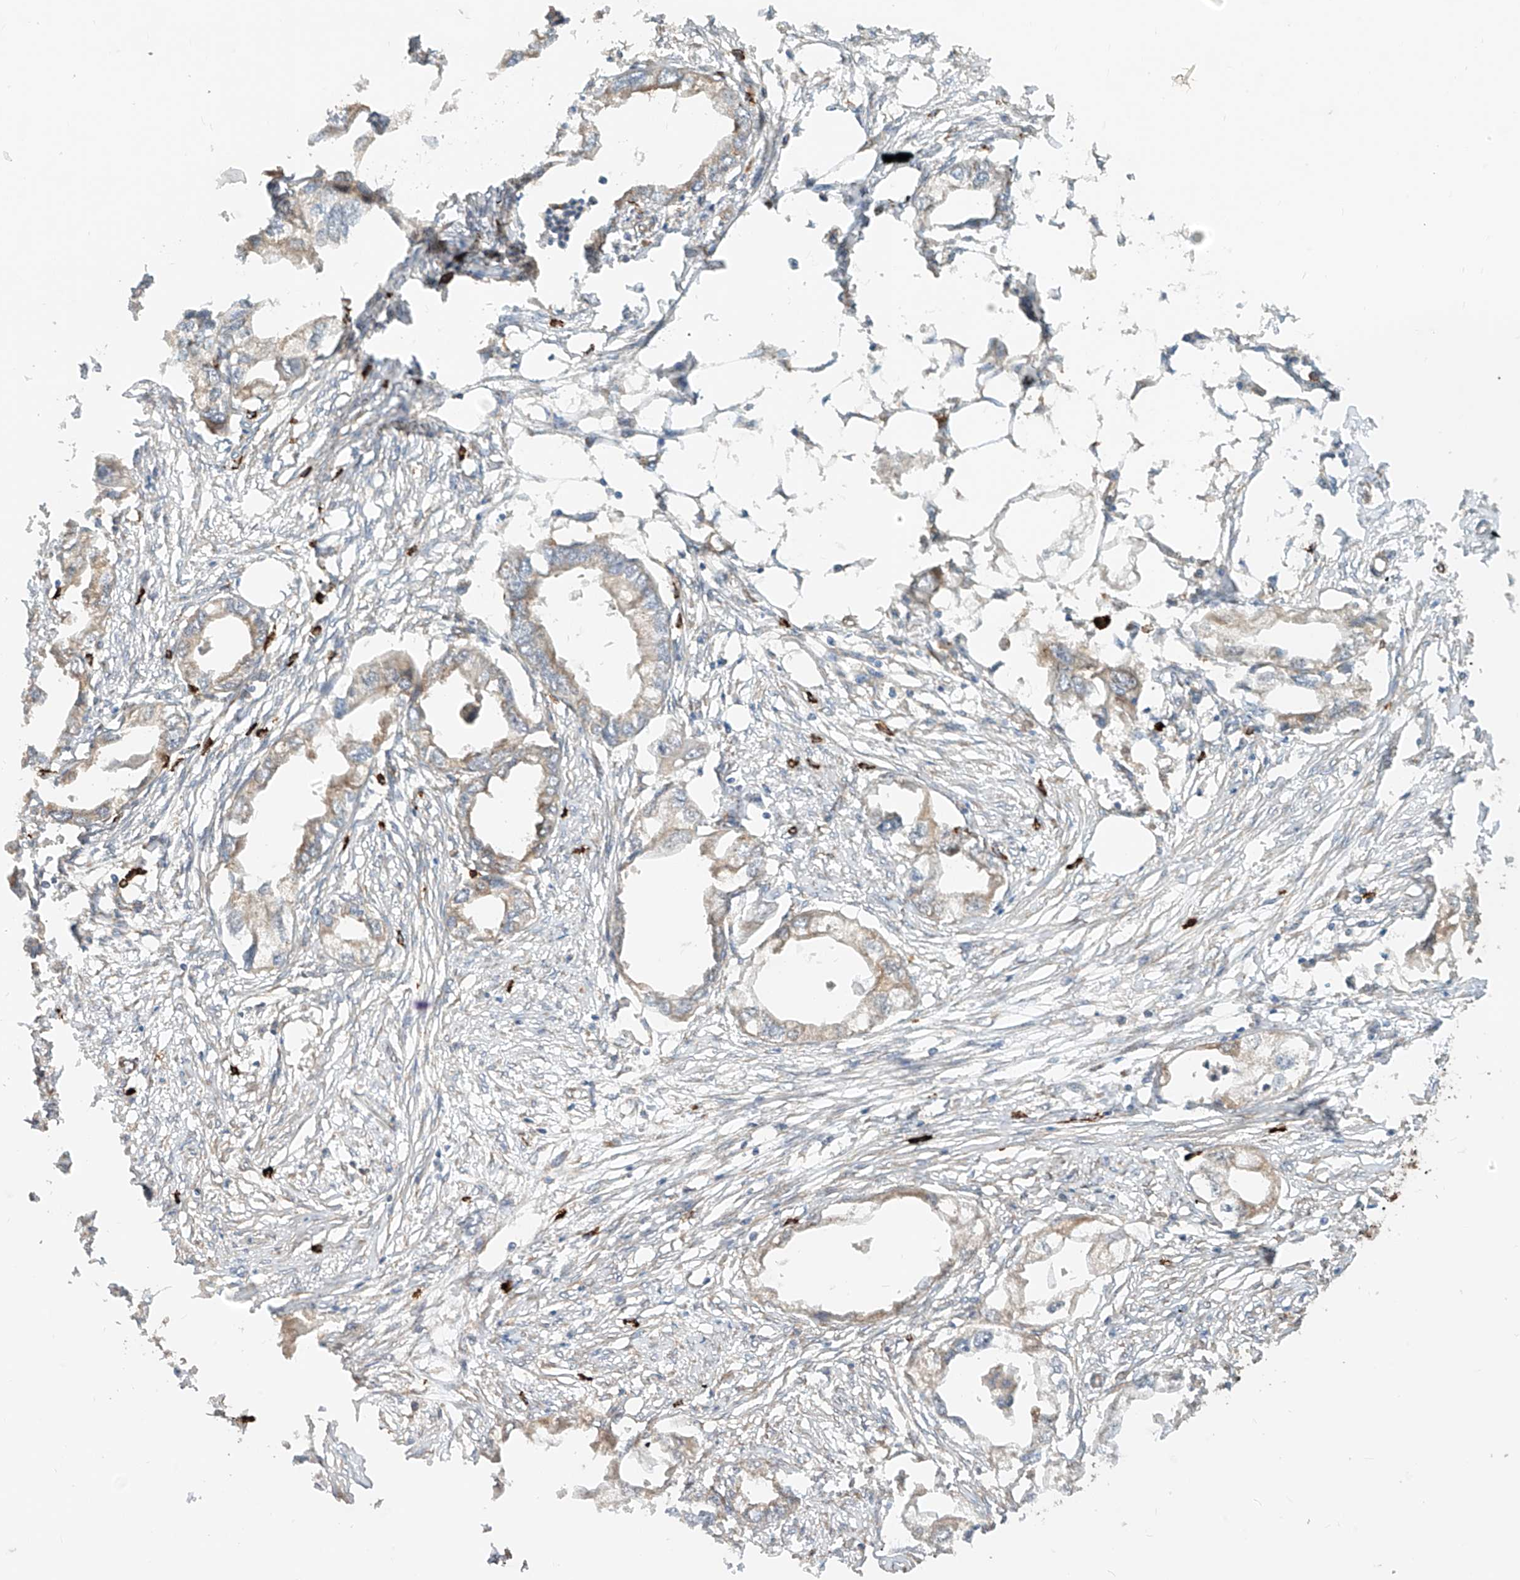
{"staining": {"intensity": "weak", "quantity": "<25%", "location": "cytoplasmic/membranous"}, "tissue": "endometrial cancer", "cell_type": "Tumor cells", "image_type": "cancer", "snomed": [{"axis": "morphology", "description": "Adenocarcinoma, NOS"}, {"axis": "morphology", "description": "Adenocarcinoma, metastatic, NOS"}, {"axis": "topography", "description": "Adipose tissue"}, {"axis": "topography", "description": "Endometrium"}], "caption": "The histopathology image displays no staining of tumor cells in endometrial metastatic adenocarcinoma.", "gene": "MTUS2", "patient": {"sex": "female", "age": 67}}